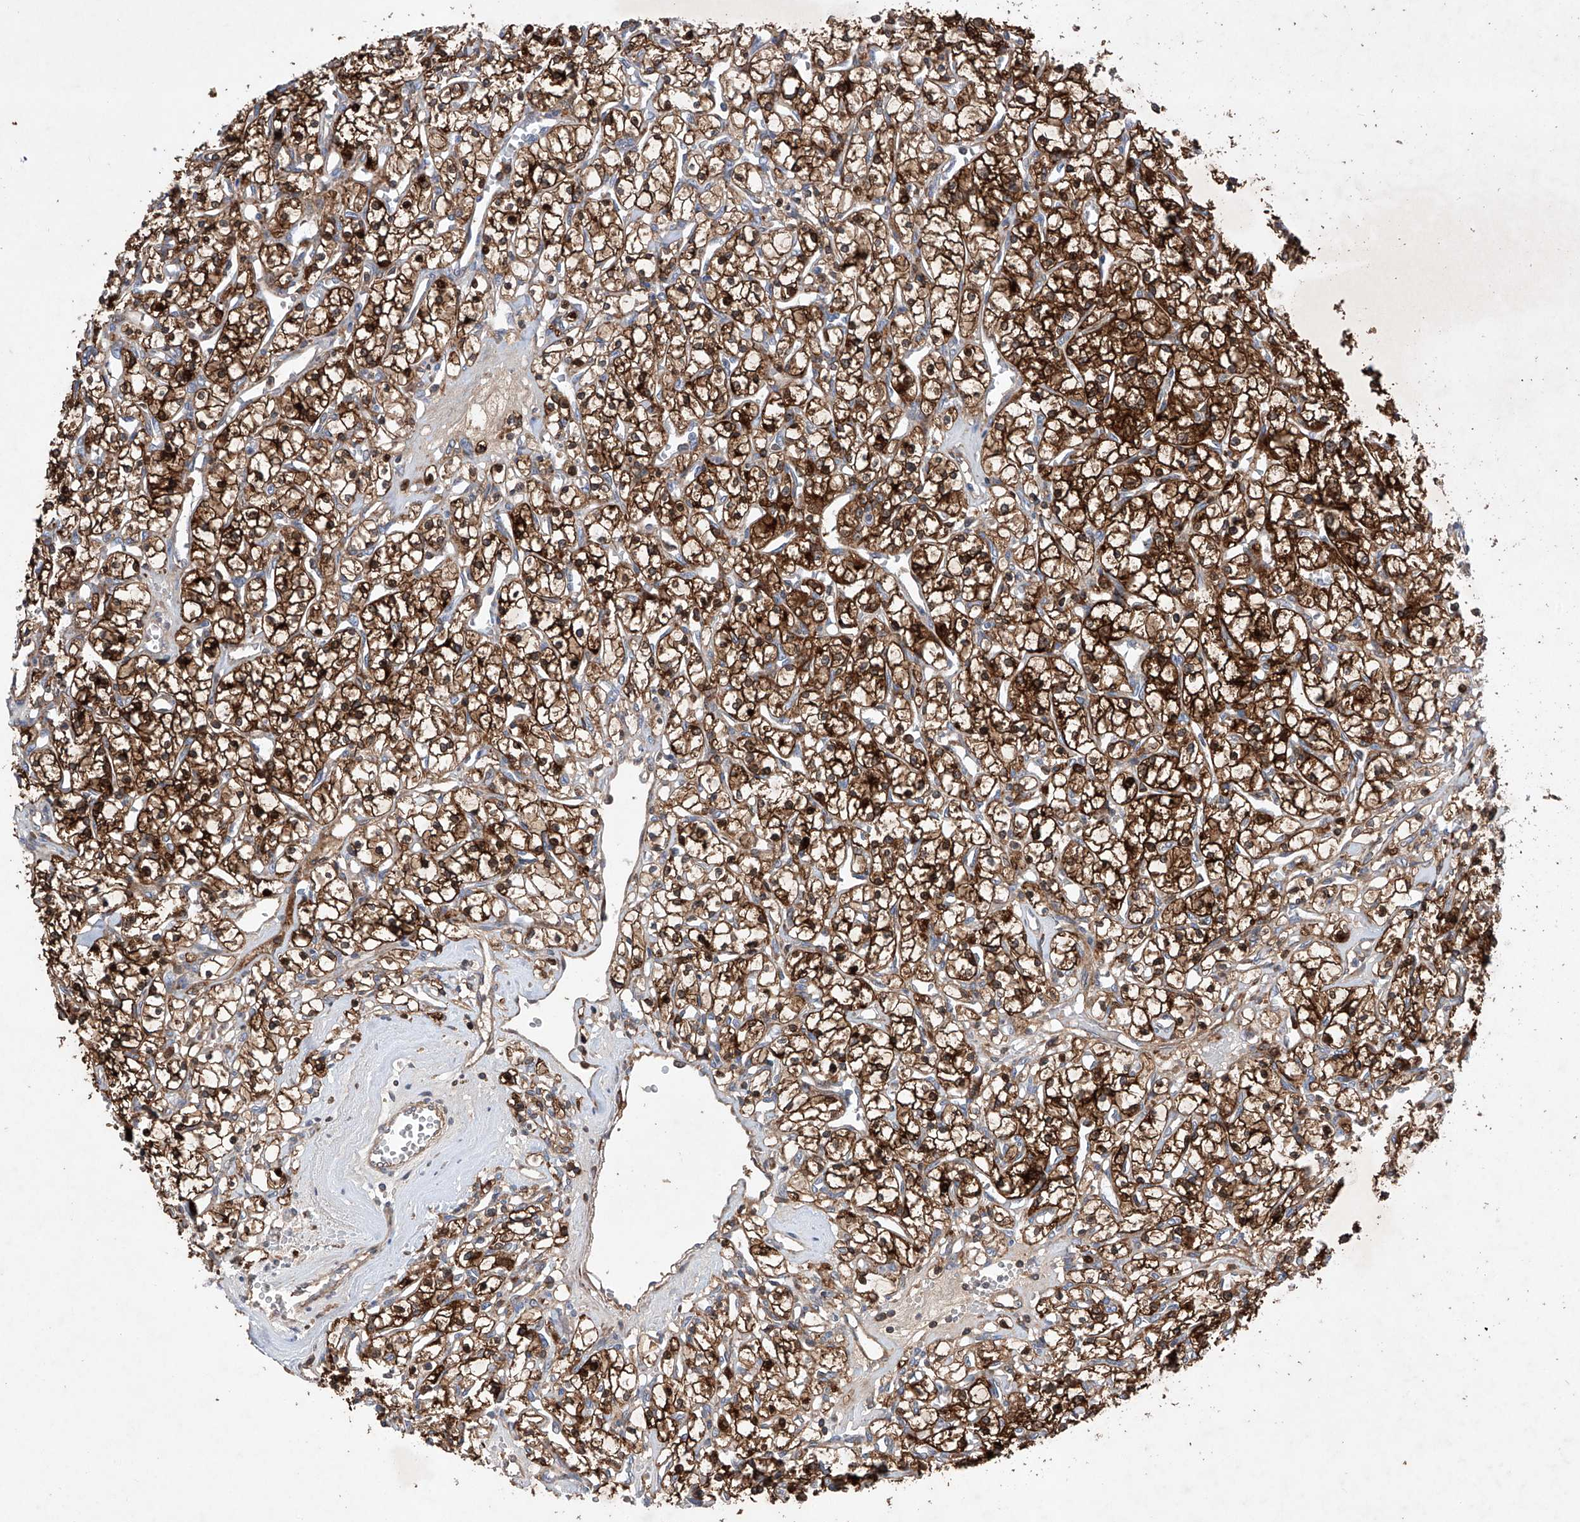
{"staining": {"intensity": "strong", "quantity": ">75%", "location": "cytoplasmic/membranous"}, "tissue": "renal cancer", "cell_type": "Tumor cells", "image_type": "cancer", "snomed": [{"axis": "morphology", "description": "Adenocarcinoma, NOS"}, {"axis": "topography", "description": "Kidney"}], "caption": "A brown stain labels strong cytoplasmic/membranous positivity of a protein in human adenocarcinoma (renal) tumor cells. (DAB (3,3'-diaminobenzidine) IHC, brown staining for protein, blue staining for nuclei).", "gene": "TIMM23", "patient": {"sex": "female", "age": 59}}